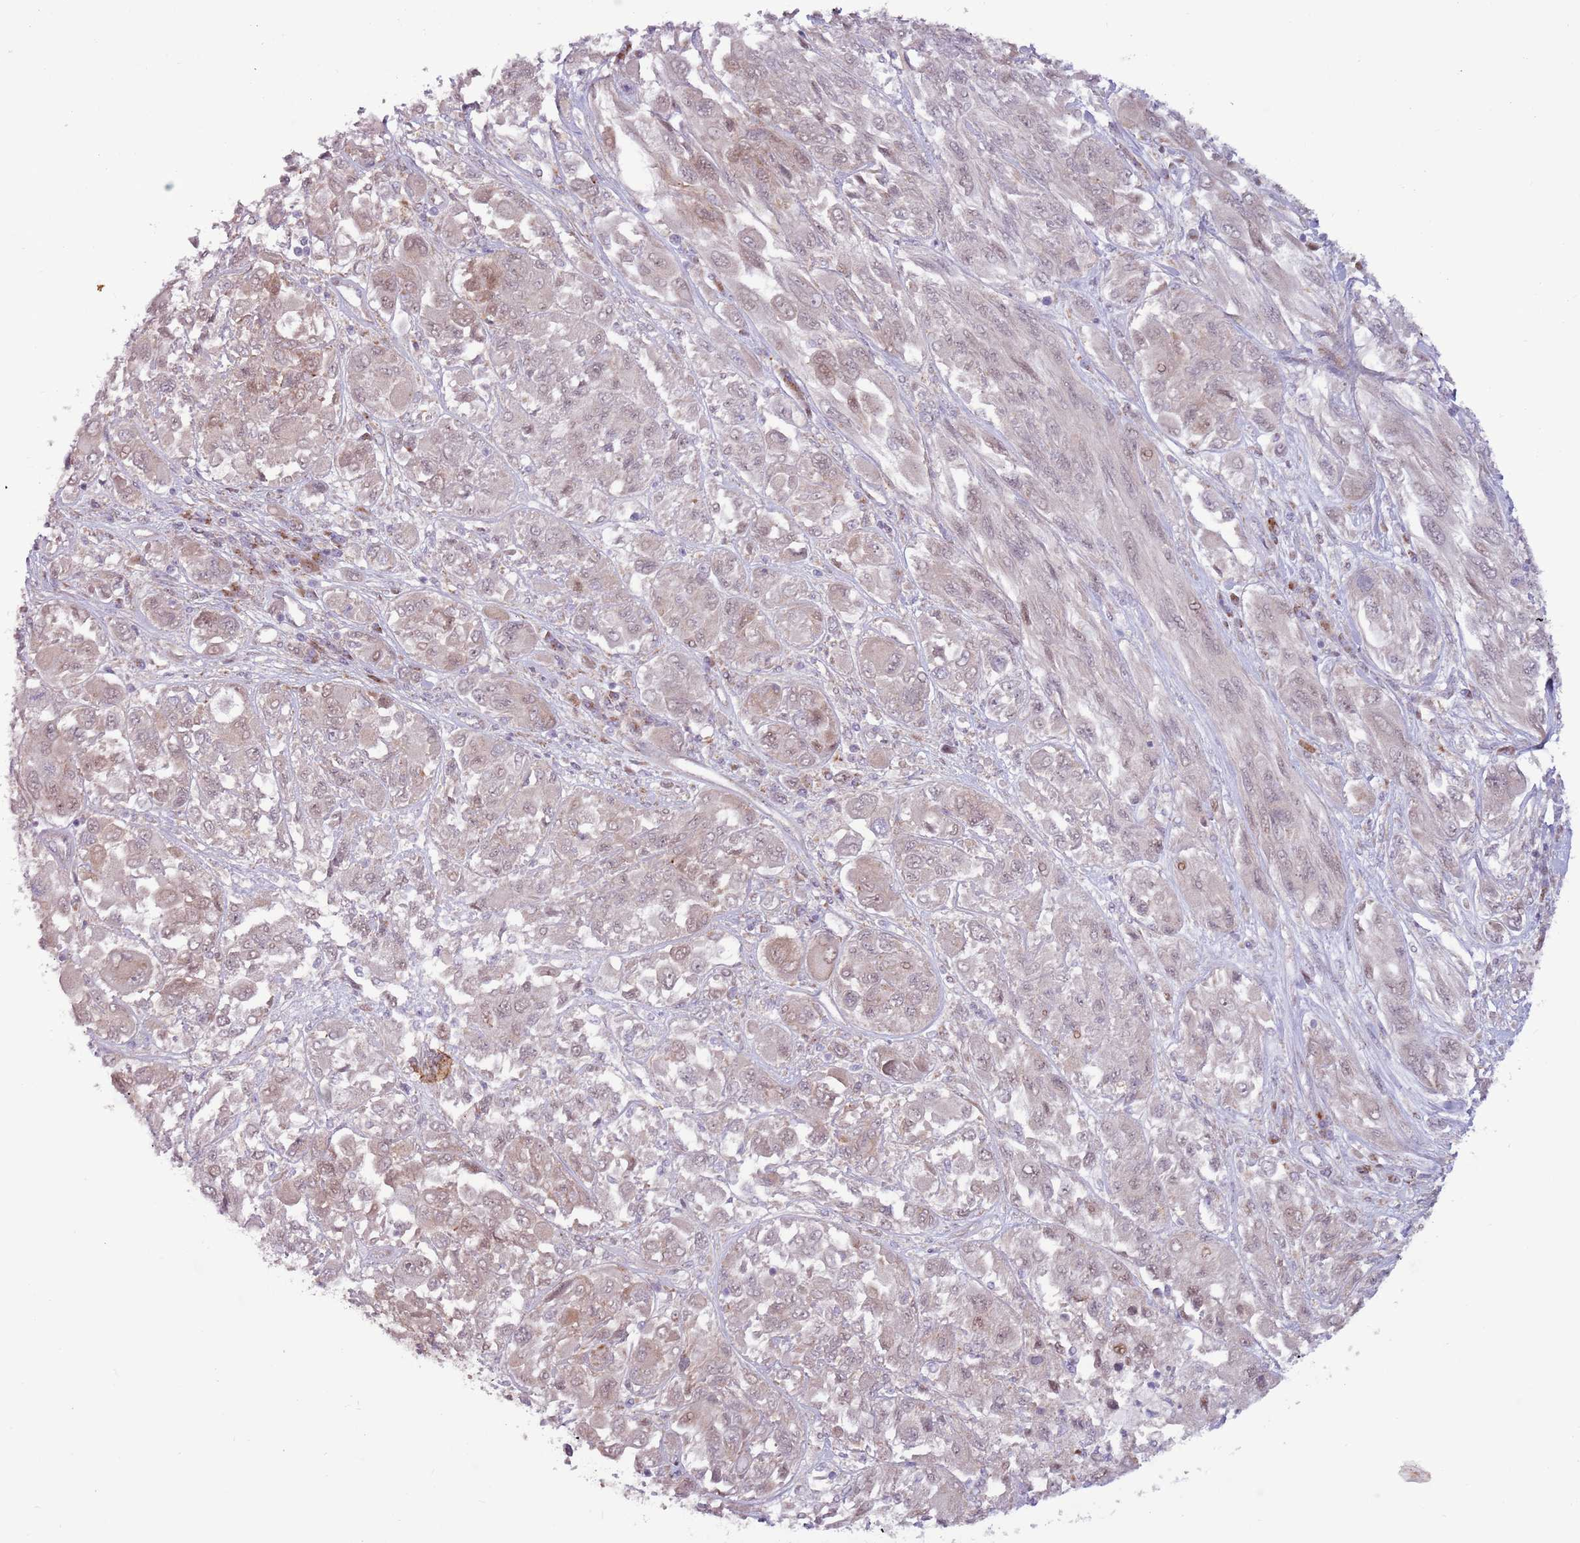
{"staining": {"intensity": "weak", "quantity": "25%-75%", "location": "cytoplasmic/membranous,nuclear"}, "tissue": "melanoma", "cell_type": "Tumor cells", "image_type": "cancer", "snomed": [{"axis": "morphology", "description": "Malignant melanoma, NOS"}, {"axis": "topography", "description": "Skin"}], "caption": "Brown immunohistochemical staining in malignant melanoma reveals weak cytoplasmic/membranous and nuclear staining in approximately 25%-75% of tumor cells.", "gene": "CCDC150", "patient": {"sex": "female", "age": 91}}